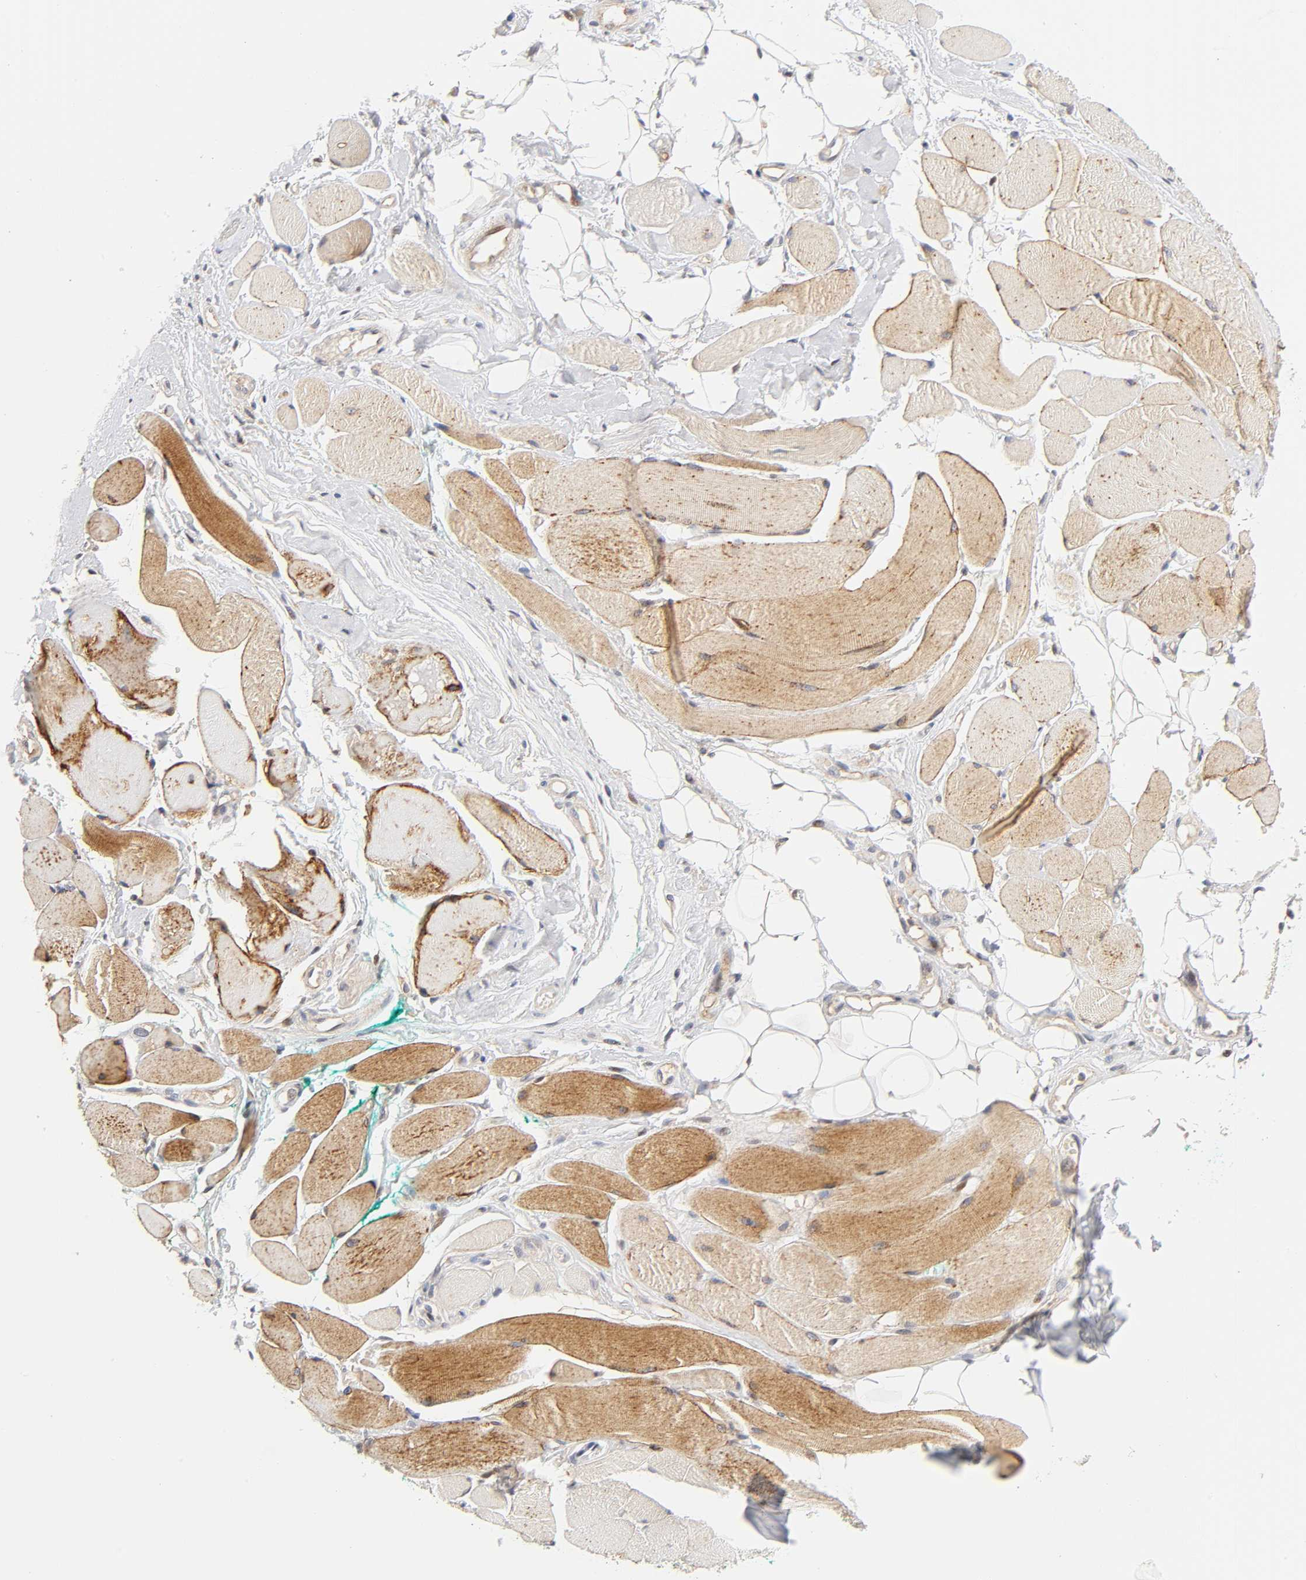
{"staining": {"intensity": "moderate", "quantity": "25%-75%", "location": "cytoplasmic/membranous"}, "tissue": "skeletal muscle", "cell_type": "Myocytes", "image_type": "normal", "snomed": [{"axis": "morphology", "description": "Normal tissue, NOS"}, {"axis": "topography", "description": "Skeletal muscle"}, {"axis": "topography", "description": "Peripheral nerve tissue"}], "caption": "Immunohistochemistry staining of unremarkable skeletal muscle, which demonstrates medium levels of moderate cytoplasmic/membranous expression in about 25%-75% of myocytes indicating moderate cytoplasmic/membranous protein staining. The staining was performed using DAB (3,3'-diaminobenzidine) (brown) for protein detection and nuclei were counterstained in hematoxylin (blue).", "gene": "ANXA7", "patient": {"sex": "female", "age": 84}}